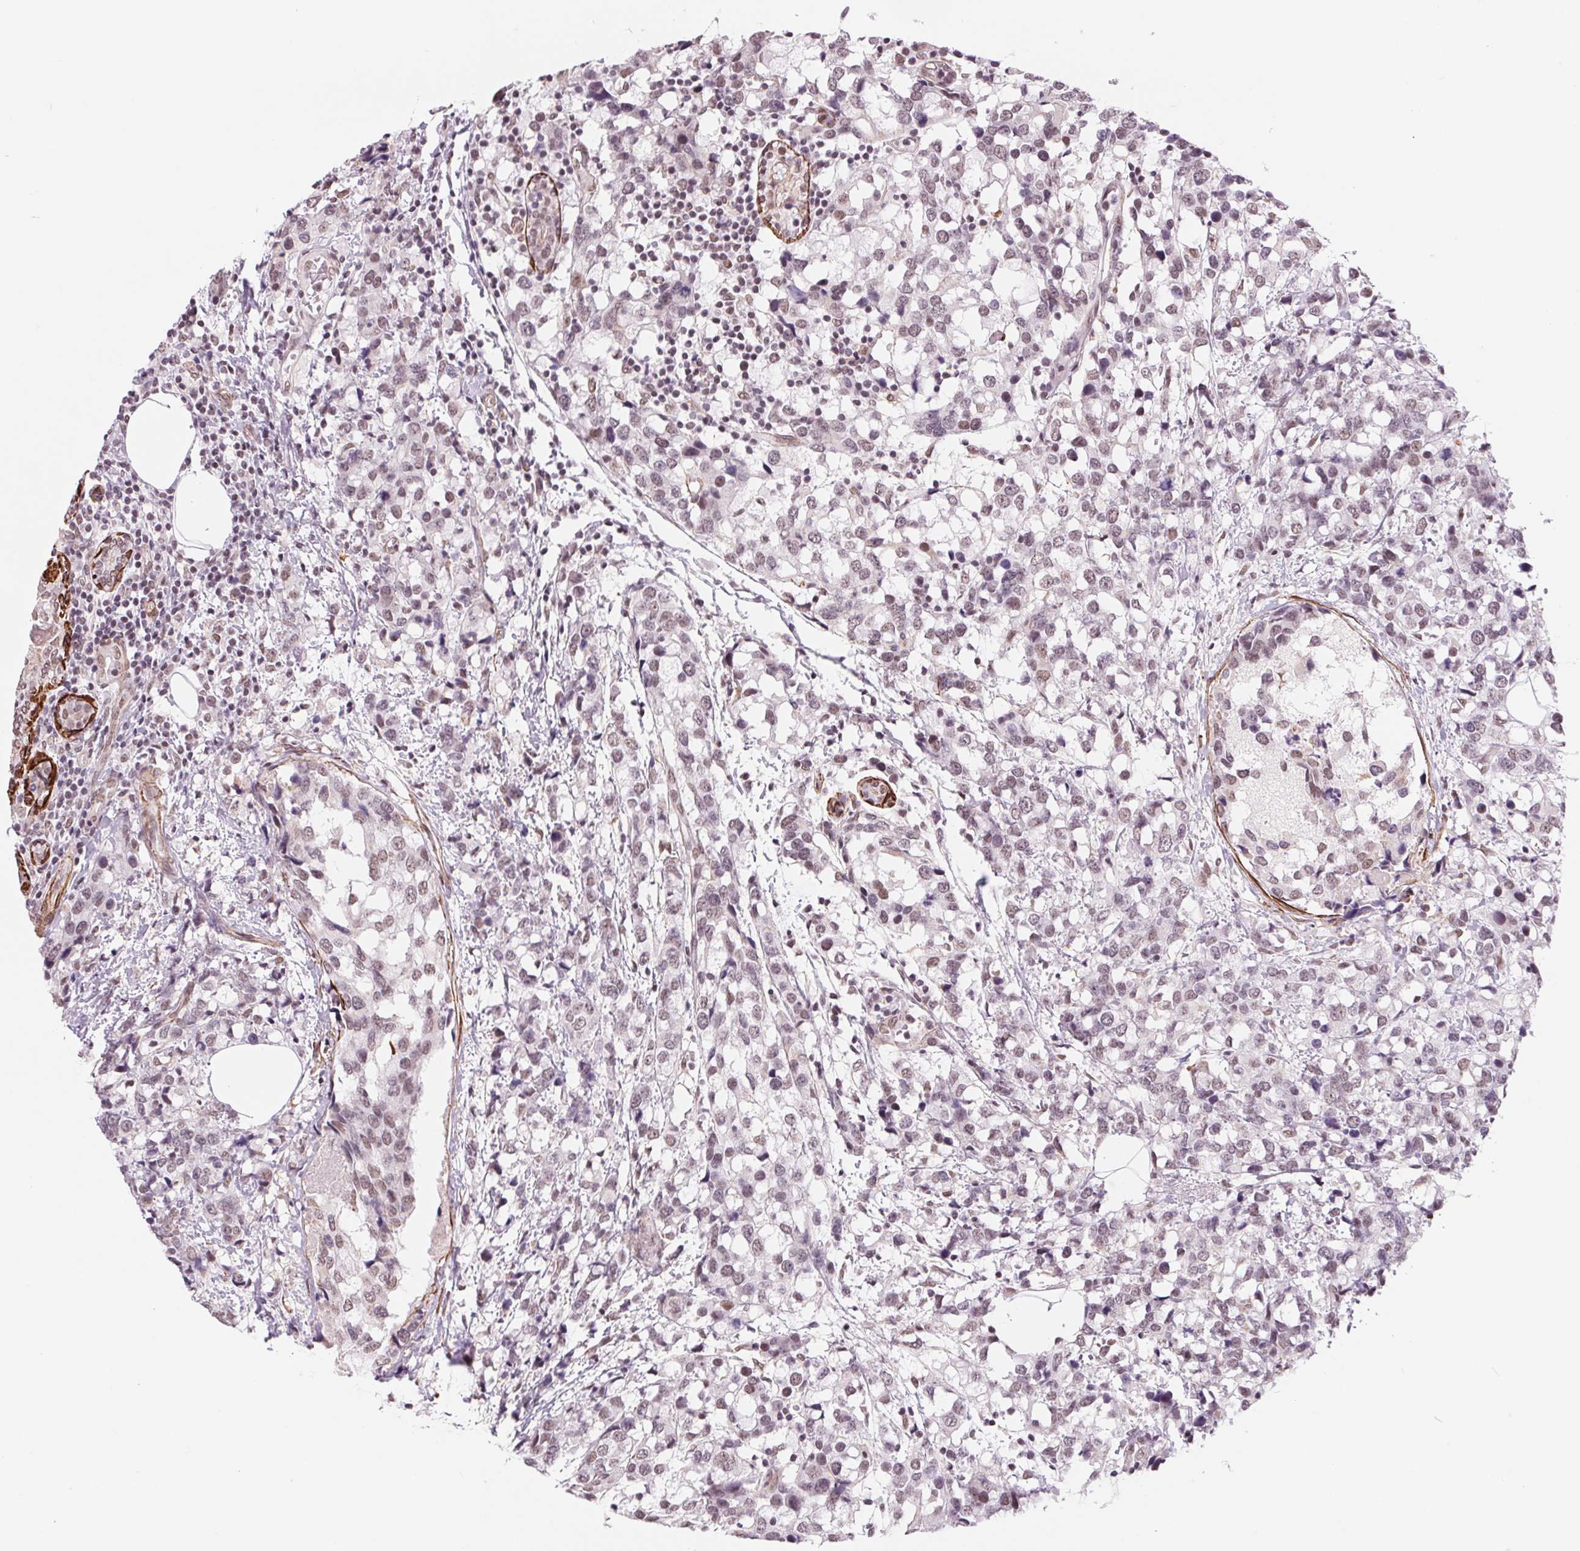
{"staining": {"intensity": "weak", "quantity": "<25%", "location": "nuclear"}, "tissue": "breast cancer", "cell_type": "Tumor cells", "image_type": "cancer", "snomed": [{"axis": "morphology", "description": "Lobular carcinoma"}, {"axis": "topography", "description": "Breast"}], "caption": "Human breast cancer stained for a protein using immunohistochemistry (IHC) exhibits no positivity in tumor cells.", "gene": "BCAT1", "patient": {"sex": "female", "age": 59}}